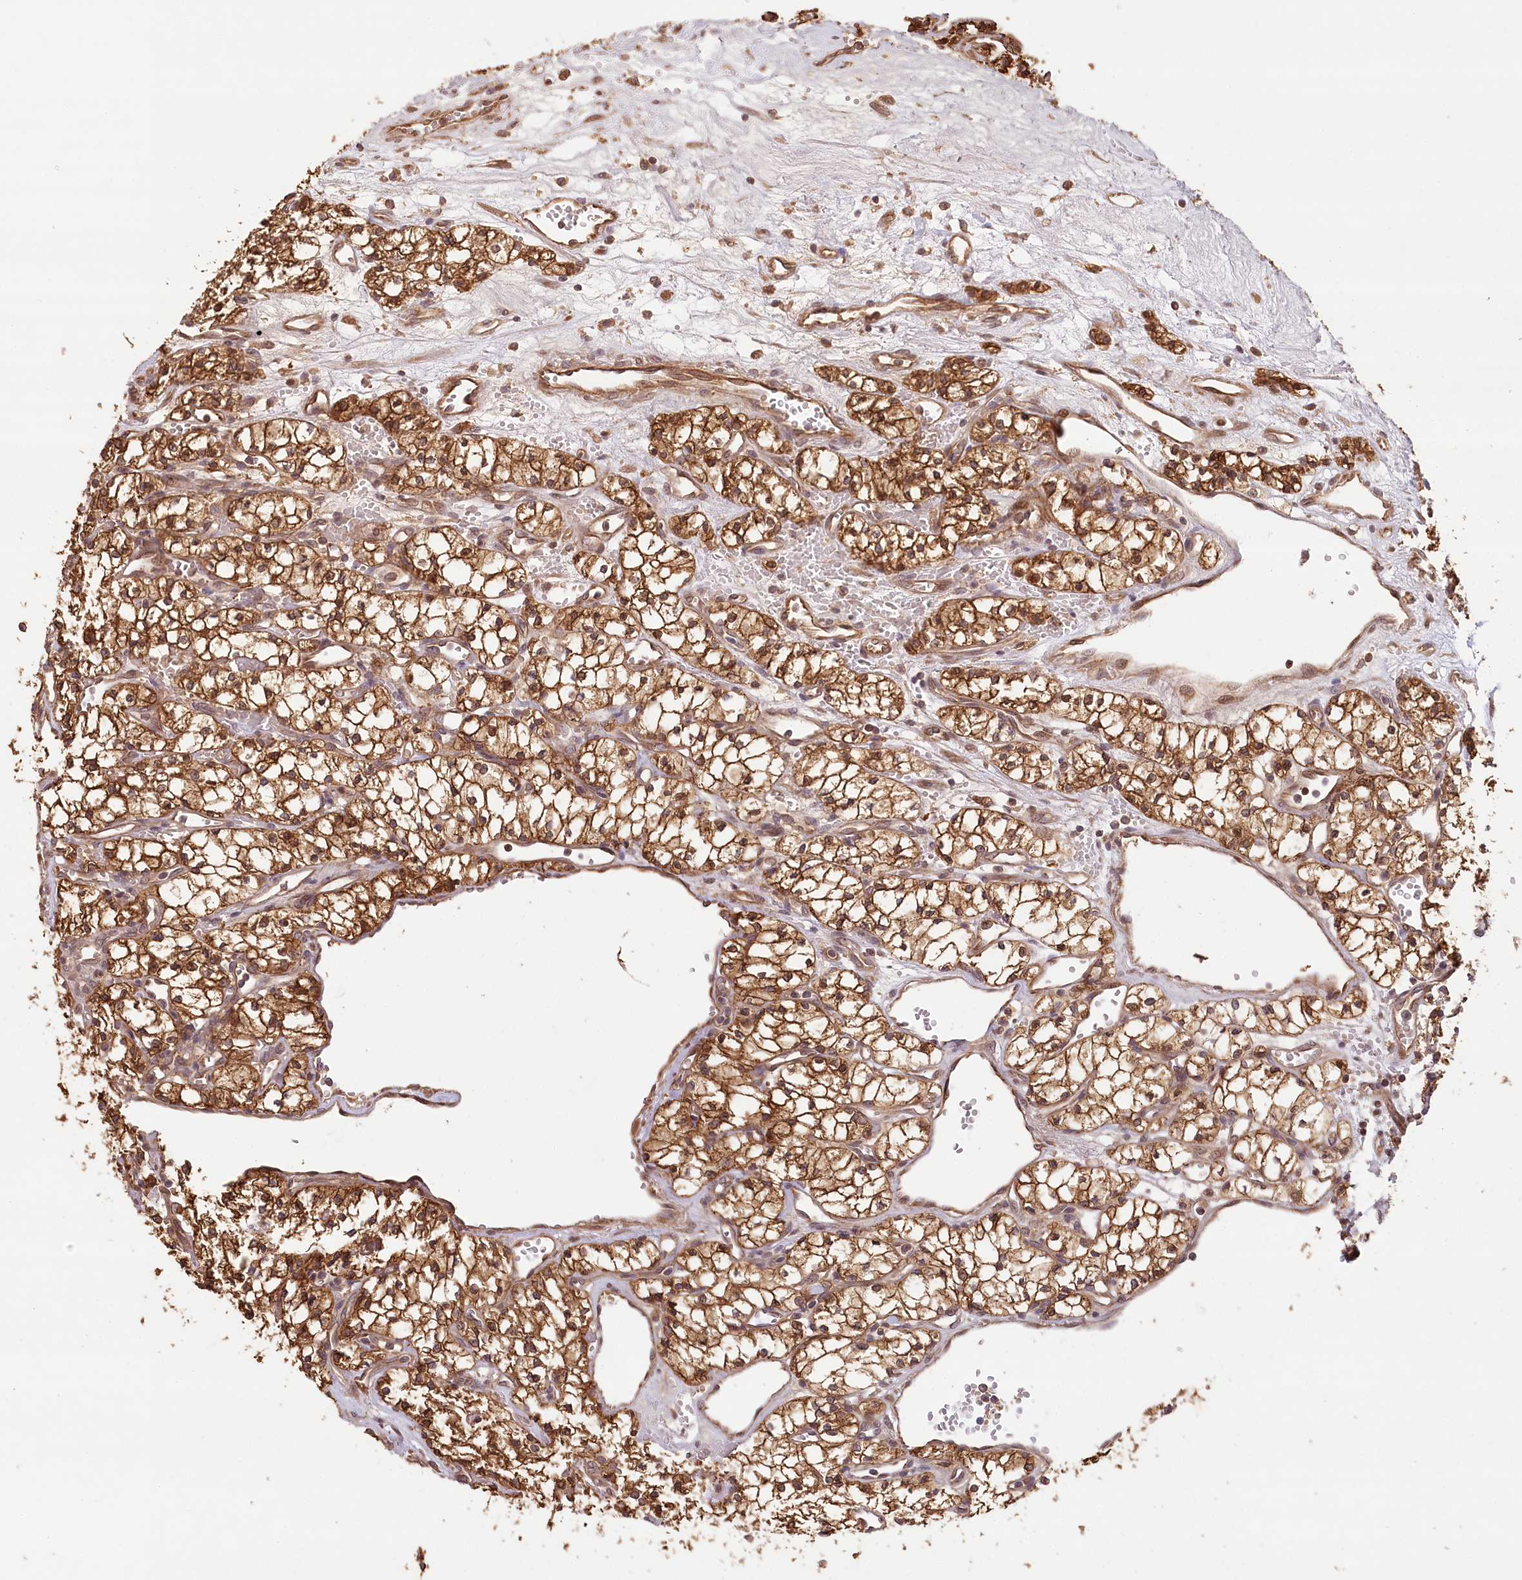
{"staining": {"intensity": "strong", "quantity": ">75%", "location": "cytoplasmic/membranous"}, "tissue": "renal cancer", "cell_type": "Tumor cells", "image_type": "cancer", "snomed": [{"axis": "morphology", "description": "Adenocarcinoma, NOS"}, {"axis": "topography", "description": "Kidney"}], "caption": "High-power microscopy captured an immunohistochemistry micrograph of renal cancer (adenocarcinoma), revealing strong cytoplasmic/membranous positivity in about >75% of tumor cells. (Brightfield microscopy of DAB IHC at high magnification).", "gene": "LSS", "patient": {"sex": "male", "age": 59}}